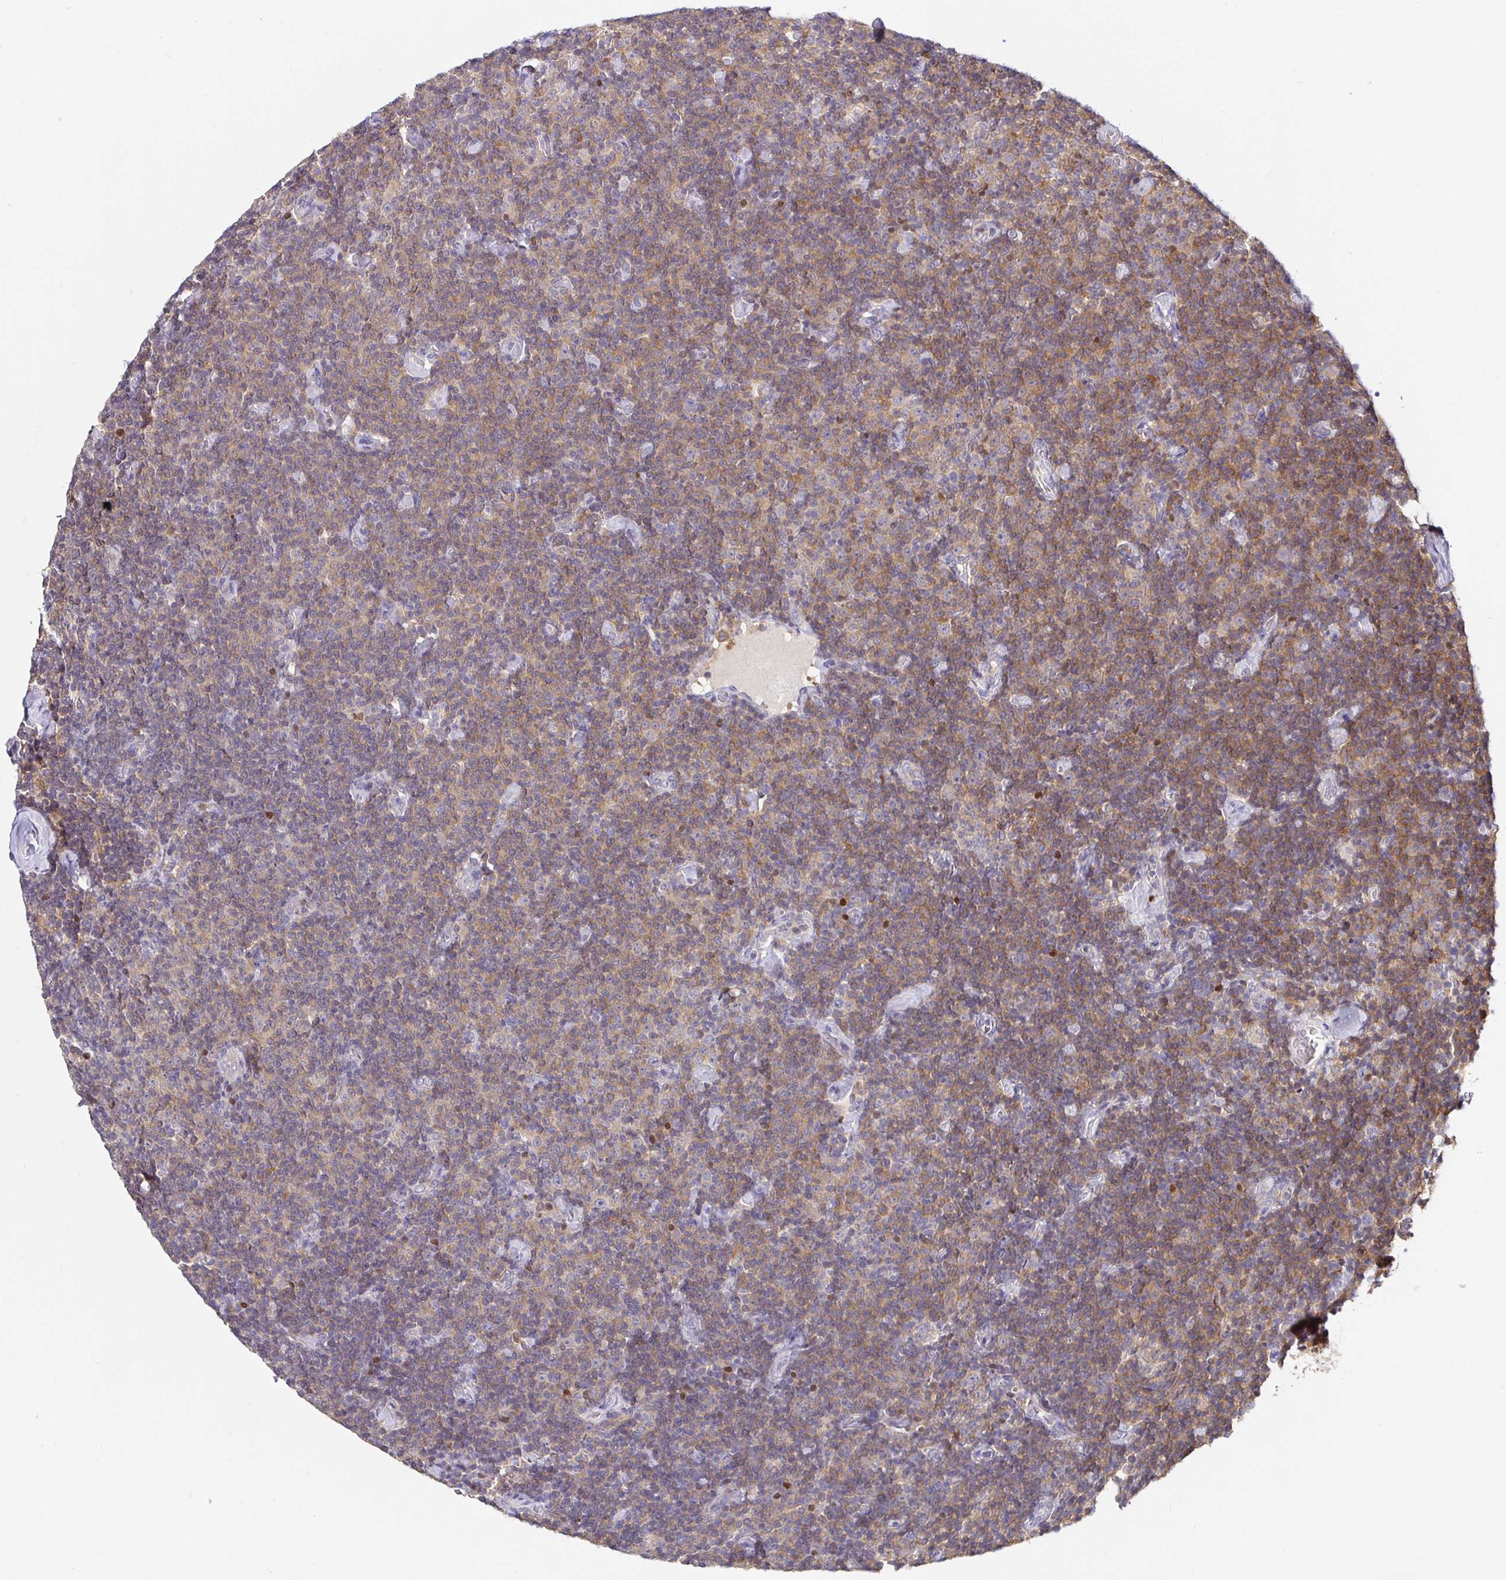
{"staining": {"intensity": "moderate", "quantity": "25%-75%", "location": "cytoplasmic/membranous"}, "tissue": "lymphoma", "cell_type": "Tumor cells", "image_type": "cancer", "snomed": [{"axis": "morphology", "description": "Malignant lymphoma, non-Hodgkin's type, Low grade"}, {"axis": "topography", "description": "Lymph node"}], "caption": "Moderate cytoplasmic/membranous positivity is appreciated in approximately 25%-75% of tumor cells in lymphoma.", "gene": "SATB1", "patient": {"sex": "male", "age": 81}}